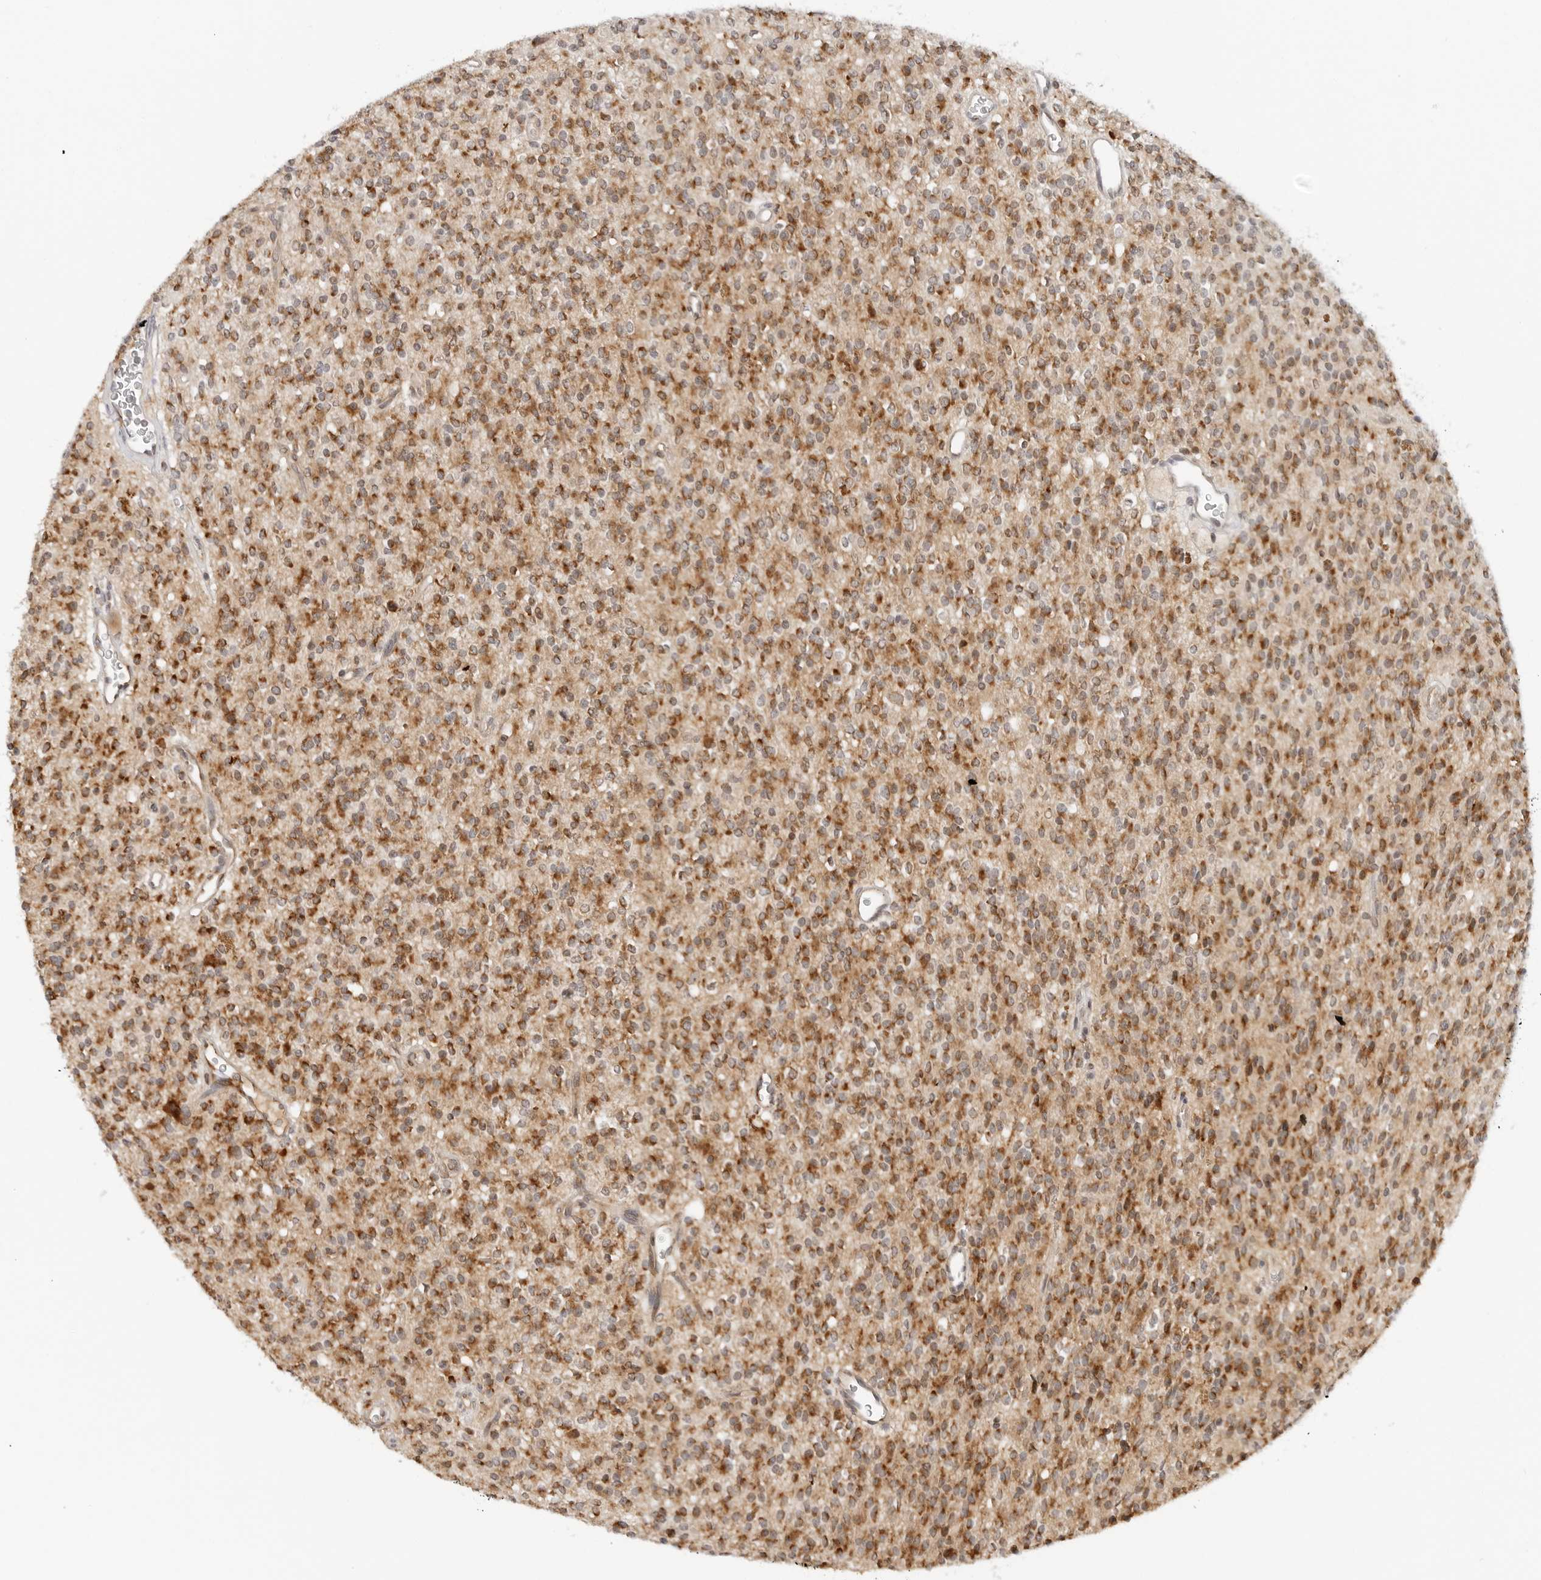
{"staining": {"intensity": "moderate", "quantity": ">75%", "location": "cytoplasmic/membranous"}, "tissue": "glioma", "cell_type": "Tumor cells", "image_type": "cancer", "snomed": [{"axis": "morphology", "description": "Glioma, malignant, High grade"}, {"axis": "topography", "description": "Brain"}], "caption": "The histopathology image reveals immunohistochemical staining of malignant high-grade glioma. There is moderate cytoplasmic/membranous positivity is appreciated in about >75% of tumor cells.", "gene": "DYRK4", "patient": {"sex": "male", "age": 34}}